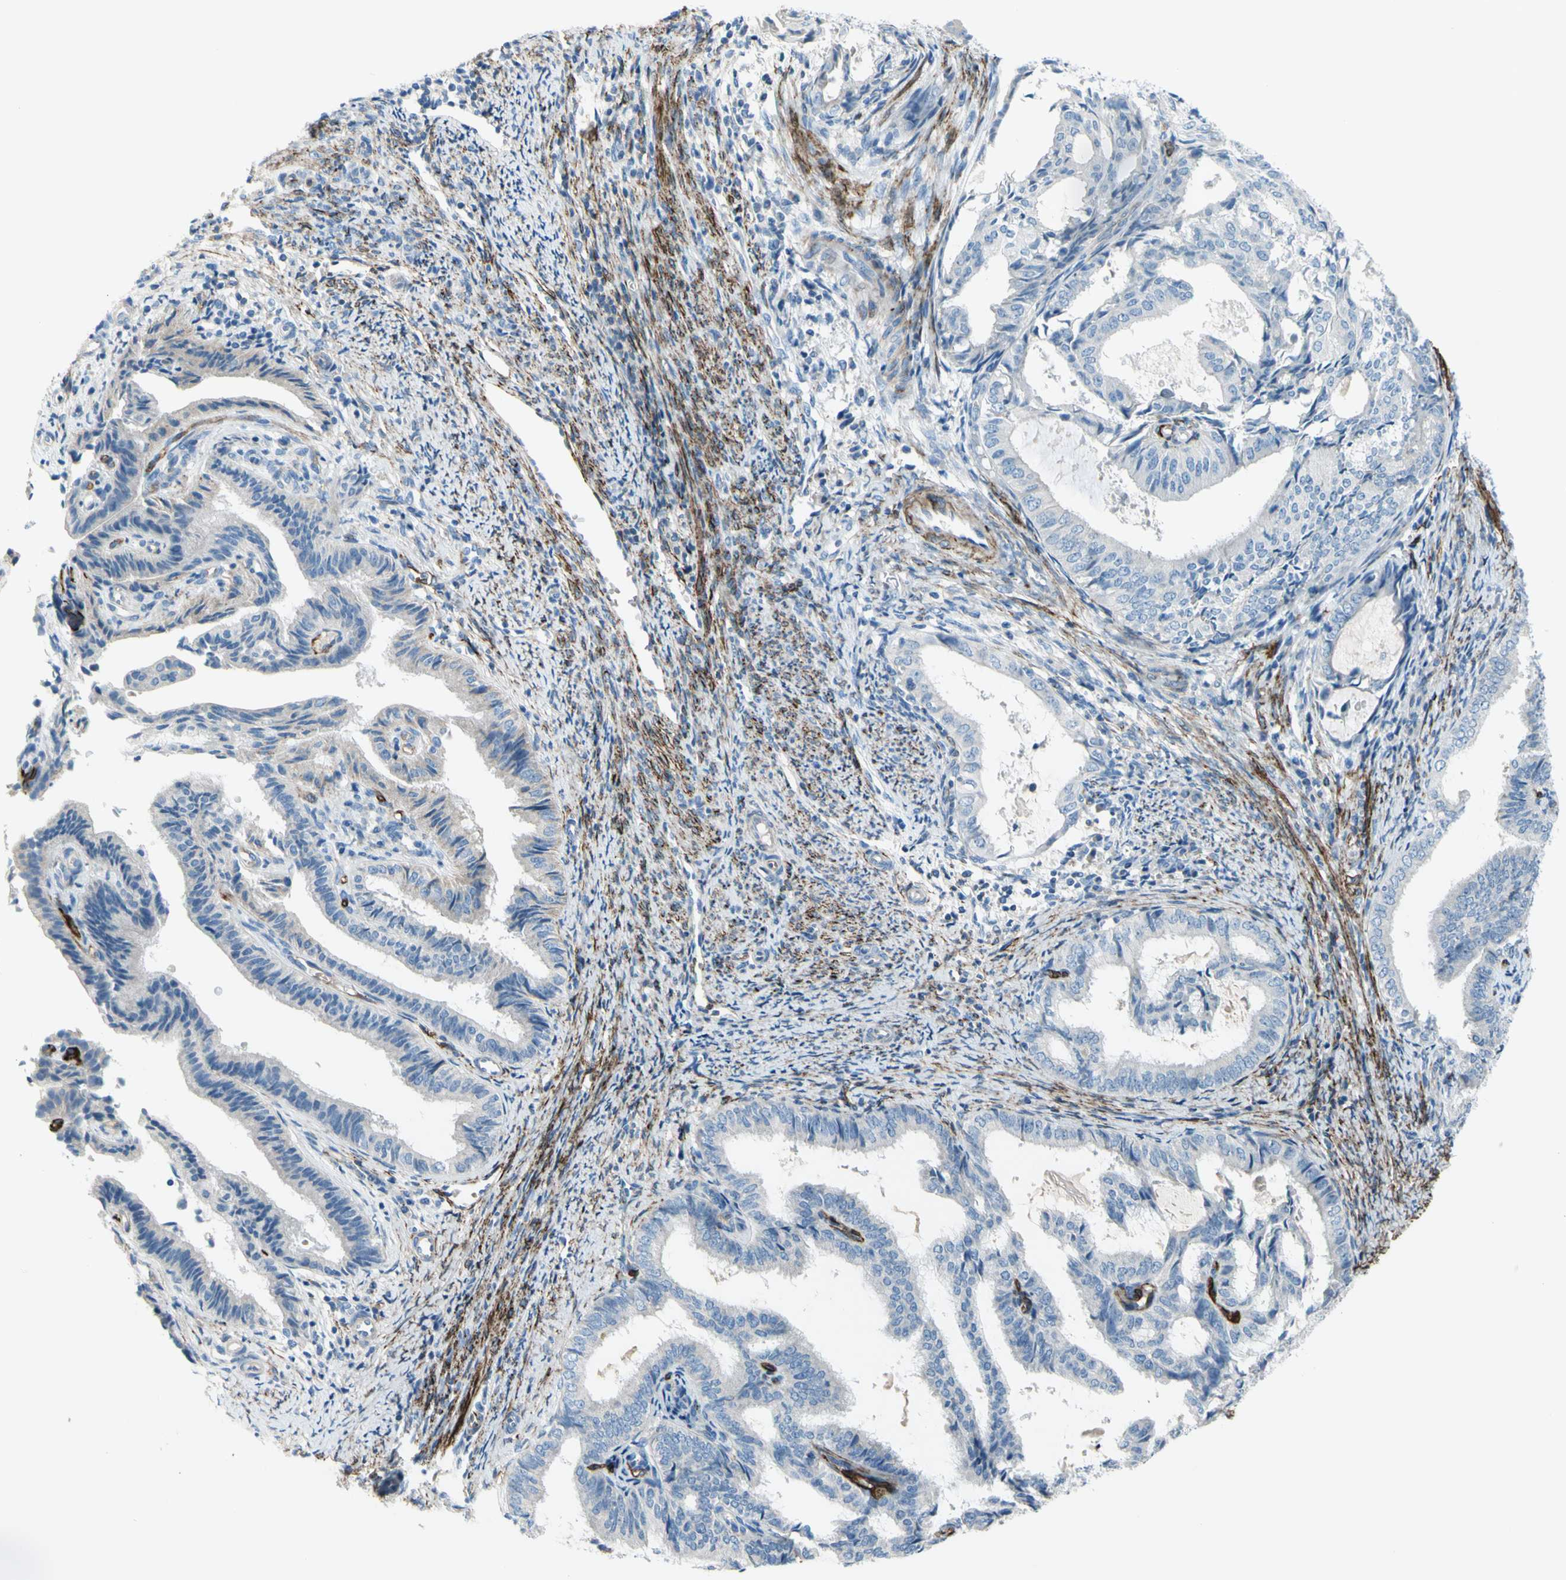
{"staining": {"intensity": "negative", "quantity": "none", "location": "none"}, "tissue": "endometrial cancer", "cell_type": "Tumor cells", "image_type": "cancer", "snomed": [{"axis": "morphology", "description": "Adenocarcinoma, NOS"}, {"axis": "topography", "description": "Endometrium"}], "caption": "The immunohistochemistry (IHC) histopathology image has no significant expression in tumor cells of adenocarcinoma (endometrial) tissue.", "gene": "PRRG2", "patient": {"sex": "female", "age": 58}}